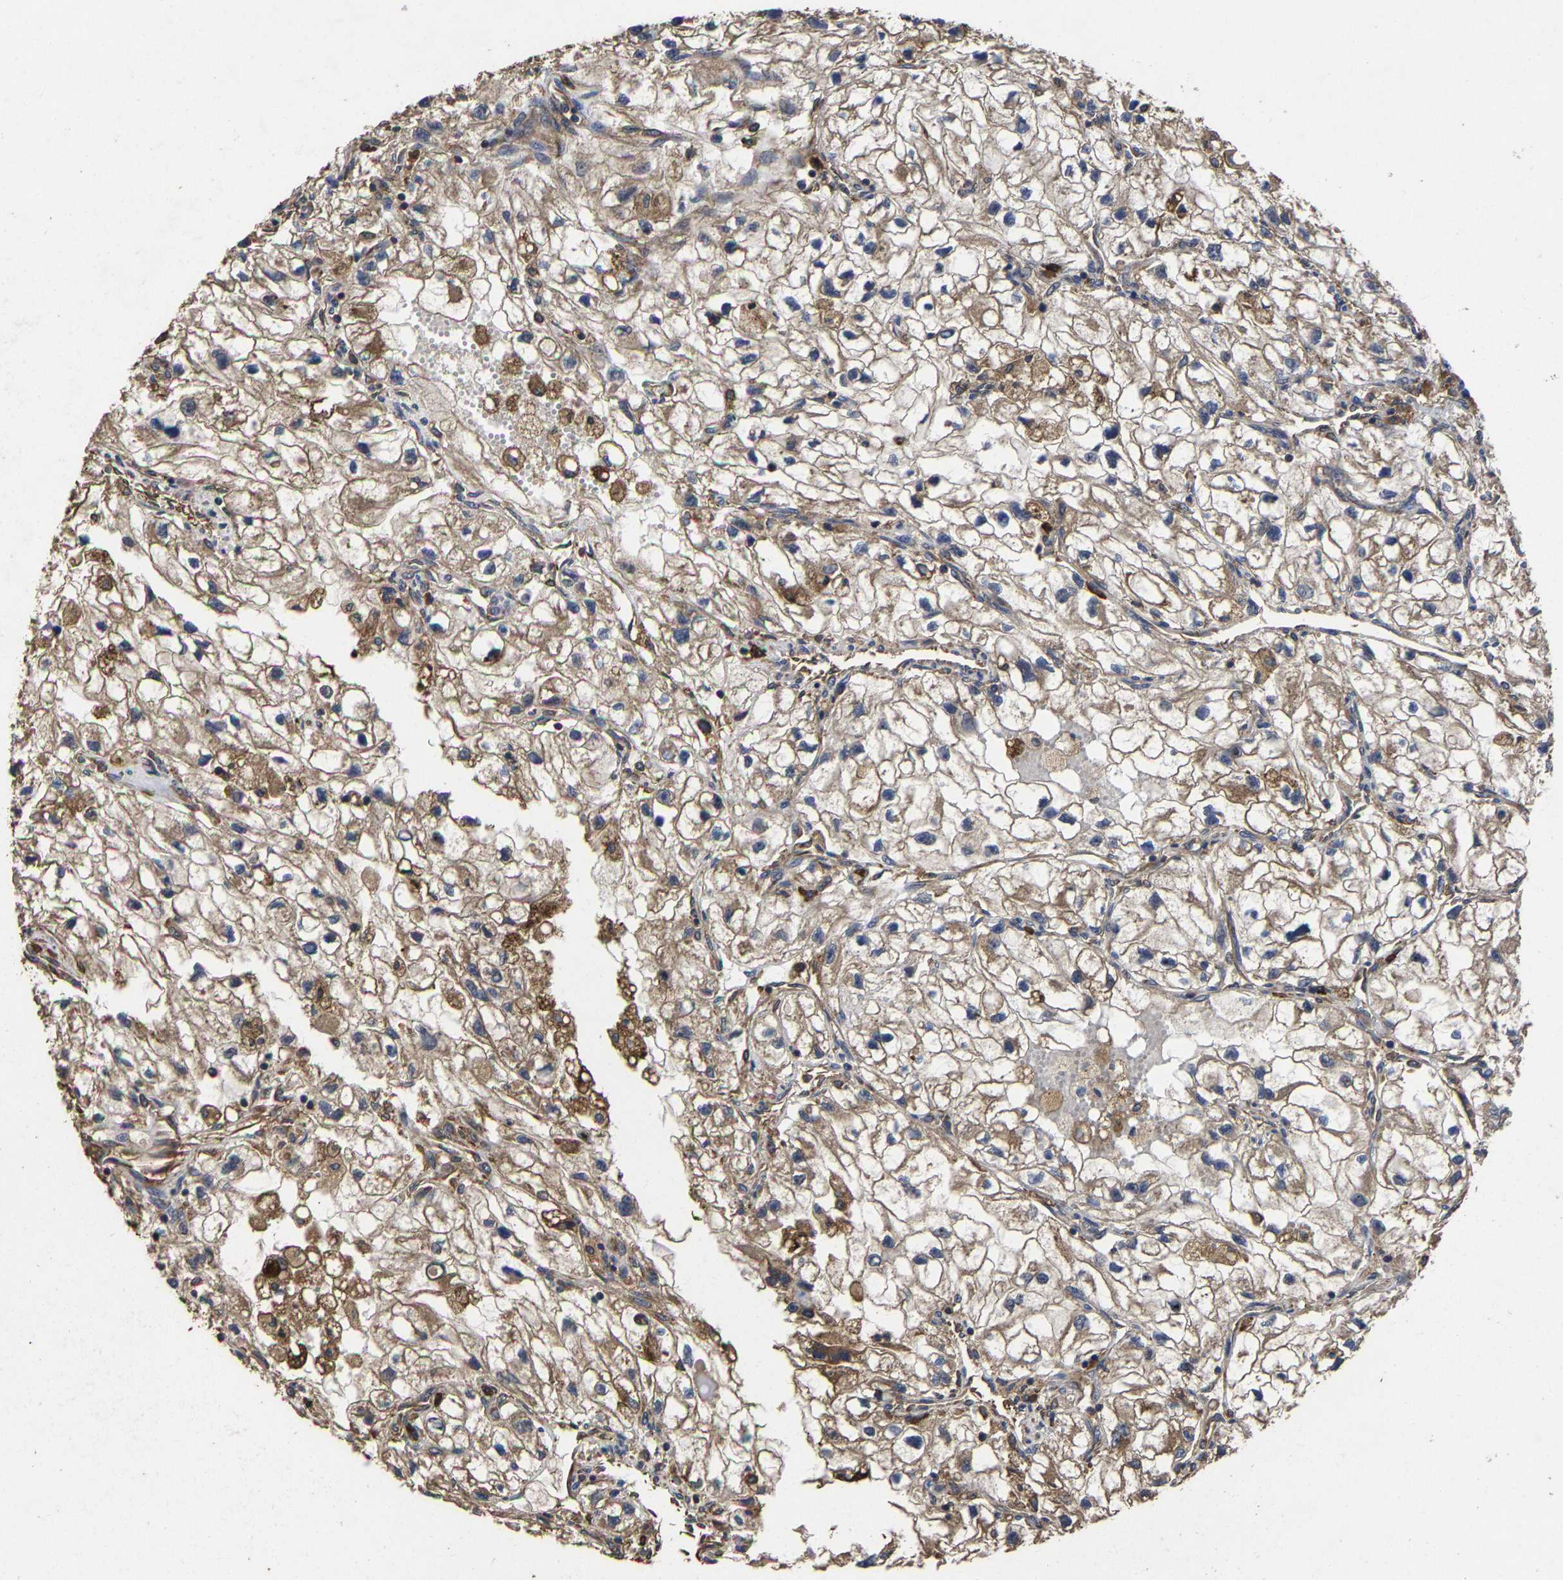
{"staining": {"intensity": "moderate", "quantity": ">75%", "location": "cytoplasmic/membranous"}, "tissue": "renal cancer", "cell_type": "Tumor cells", "image_type": "cancer", "snomed": [{"axis": "morphology", "description": "Adenocarcinoma, NOS"}, {"axis": "topography", "description": "Kidney"}], "caption": "Renal cancer (adenocarcinoma) tissue shows moderate cytoplasmic/membranous expression in about >75% of tumor cells, visualized by immunohistochemistry.", "gene": "ITCH", "patient": {"sex": "female", "age": 70}}